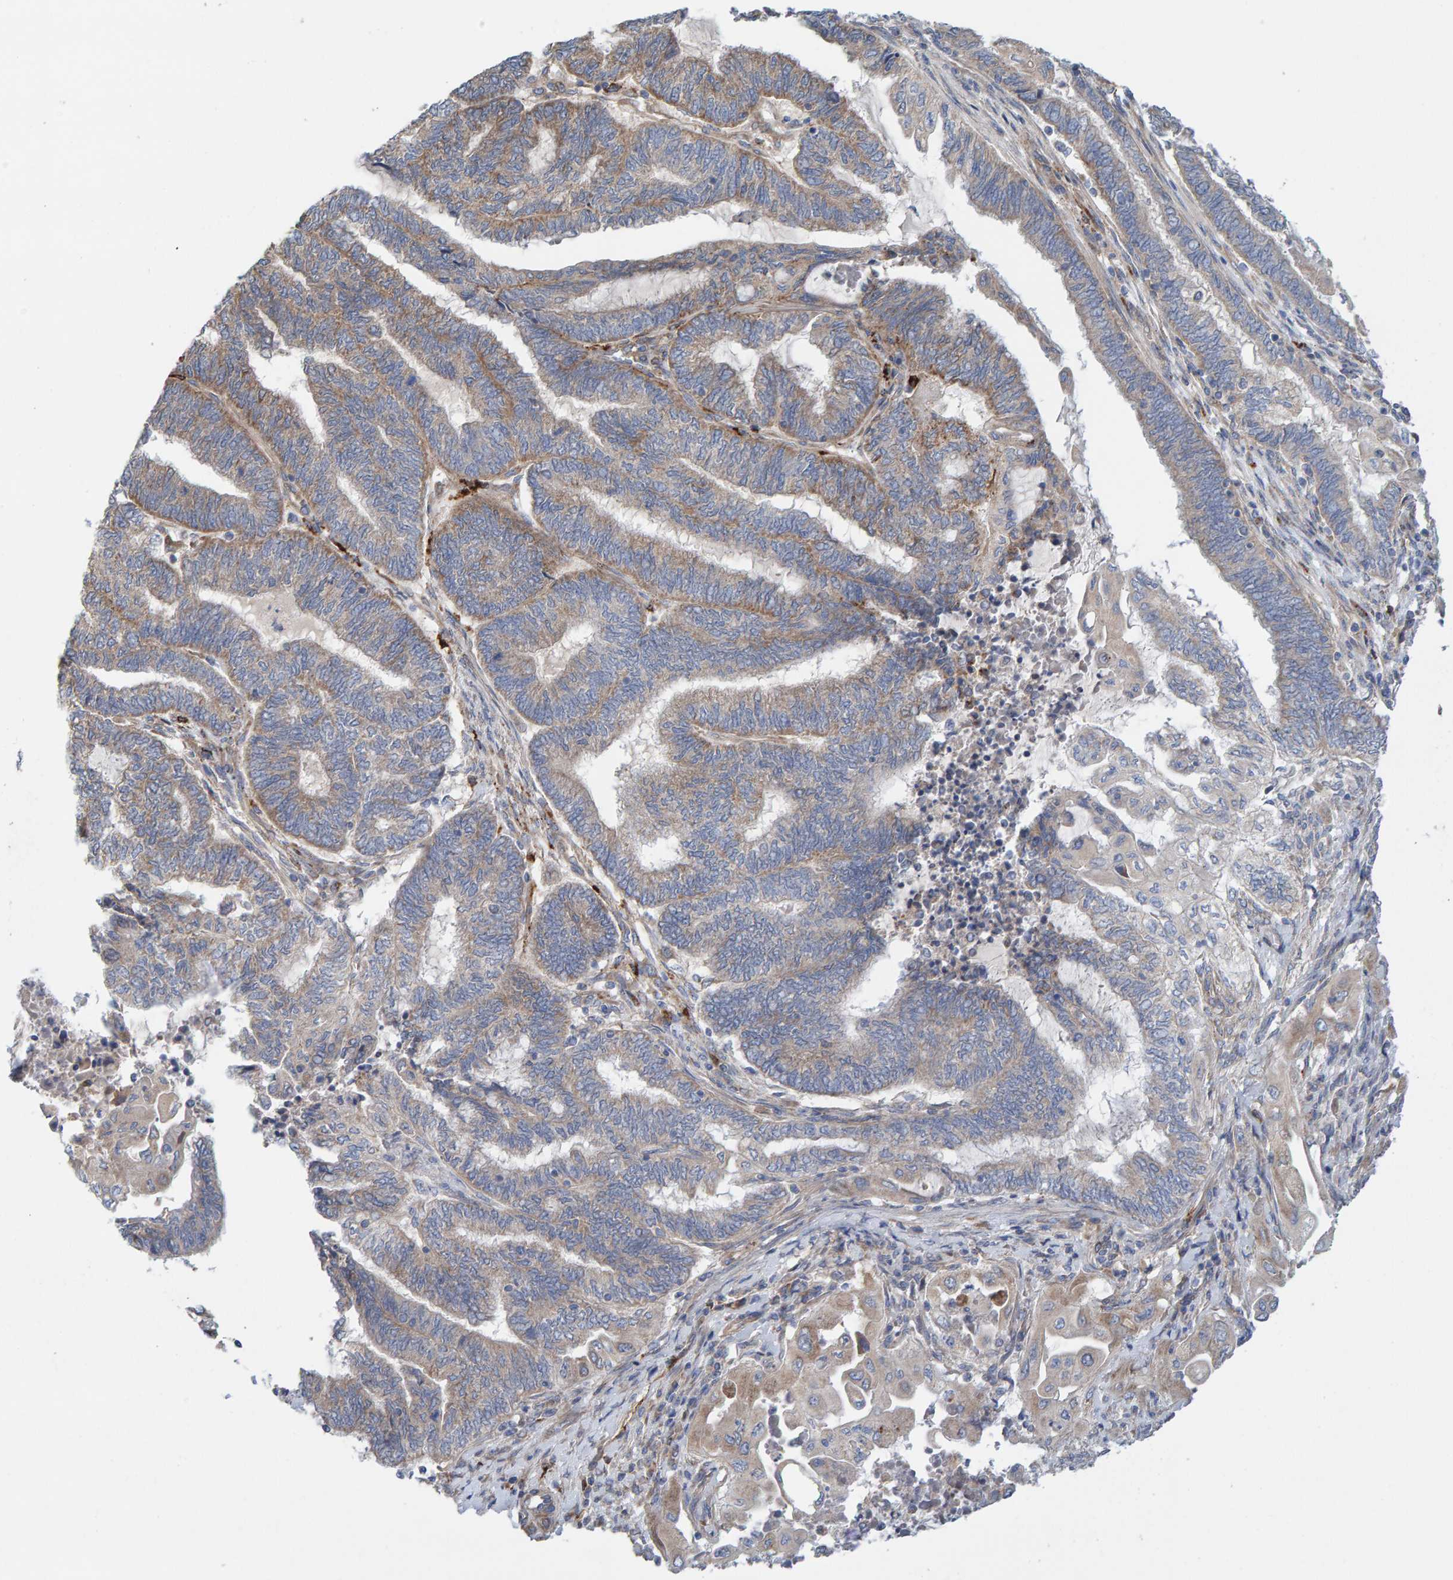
{"staining": {"intensity": "weak", "quantity": "25%-75%", "location": "cytoplasmic/membranous"}, "tissue": "endometrial cancer", "cell_type": "Tumor cells", "image_type": "cancer", "snomed": [{"axis": "morphology", "description": "Adenocarcinoma, NOS"}, {"axis": "topography", "description": "Uterus"}, {"axis": "topography", "description": "Endometrium"}], "caption": "Tumor cells show low levels of weak cytoplasmic/membranous staining in about 25%-75% of cells in endometrial cancer (adenocarcinoma).", "gene": "CDK5RAP3", "patient": {"sex": "female", "age": 70}}